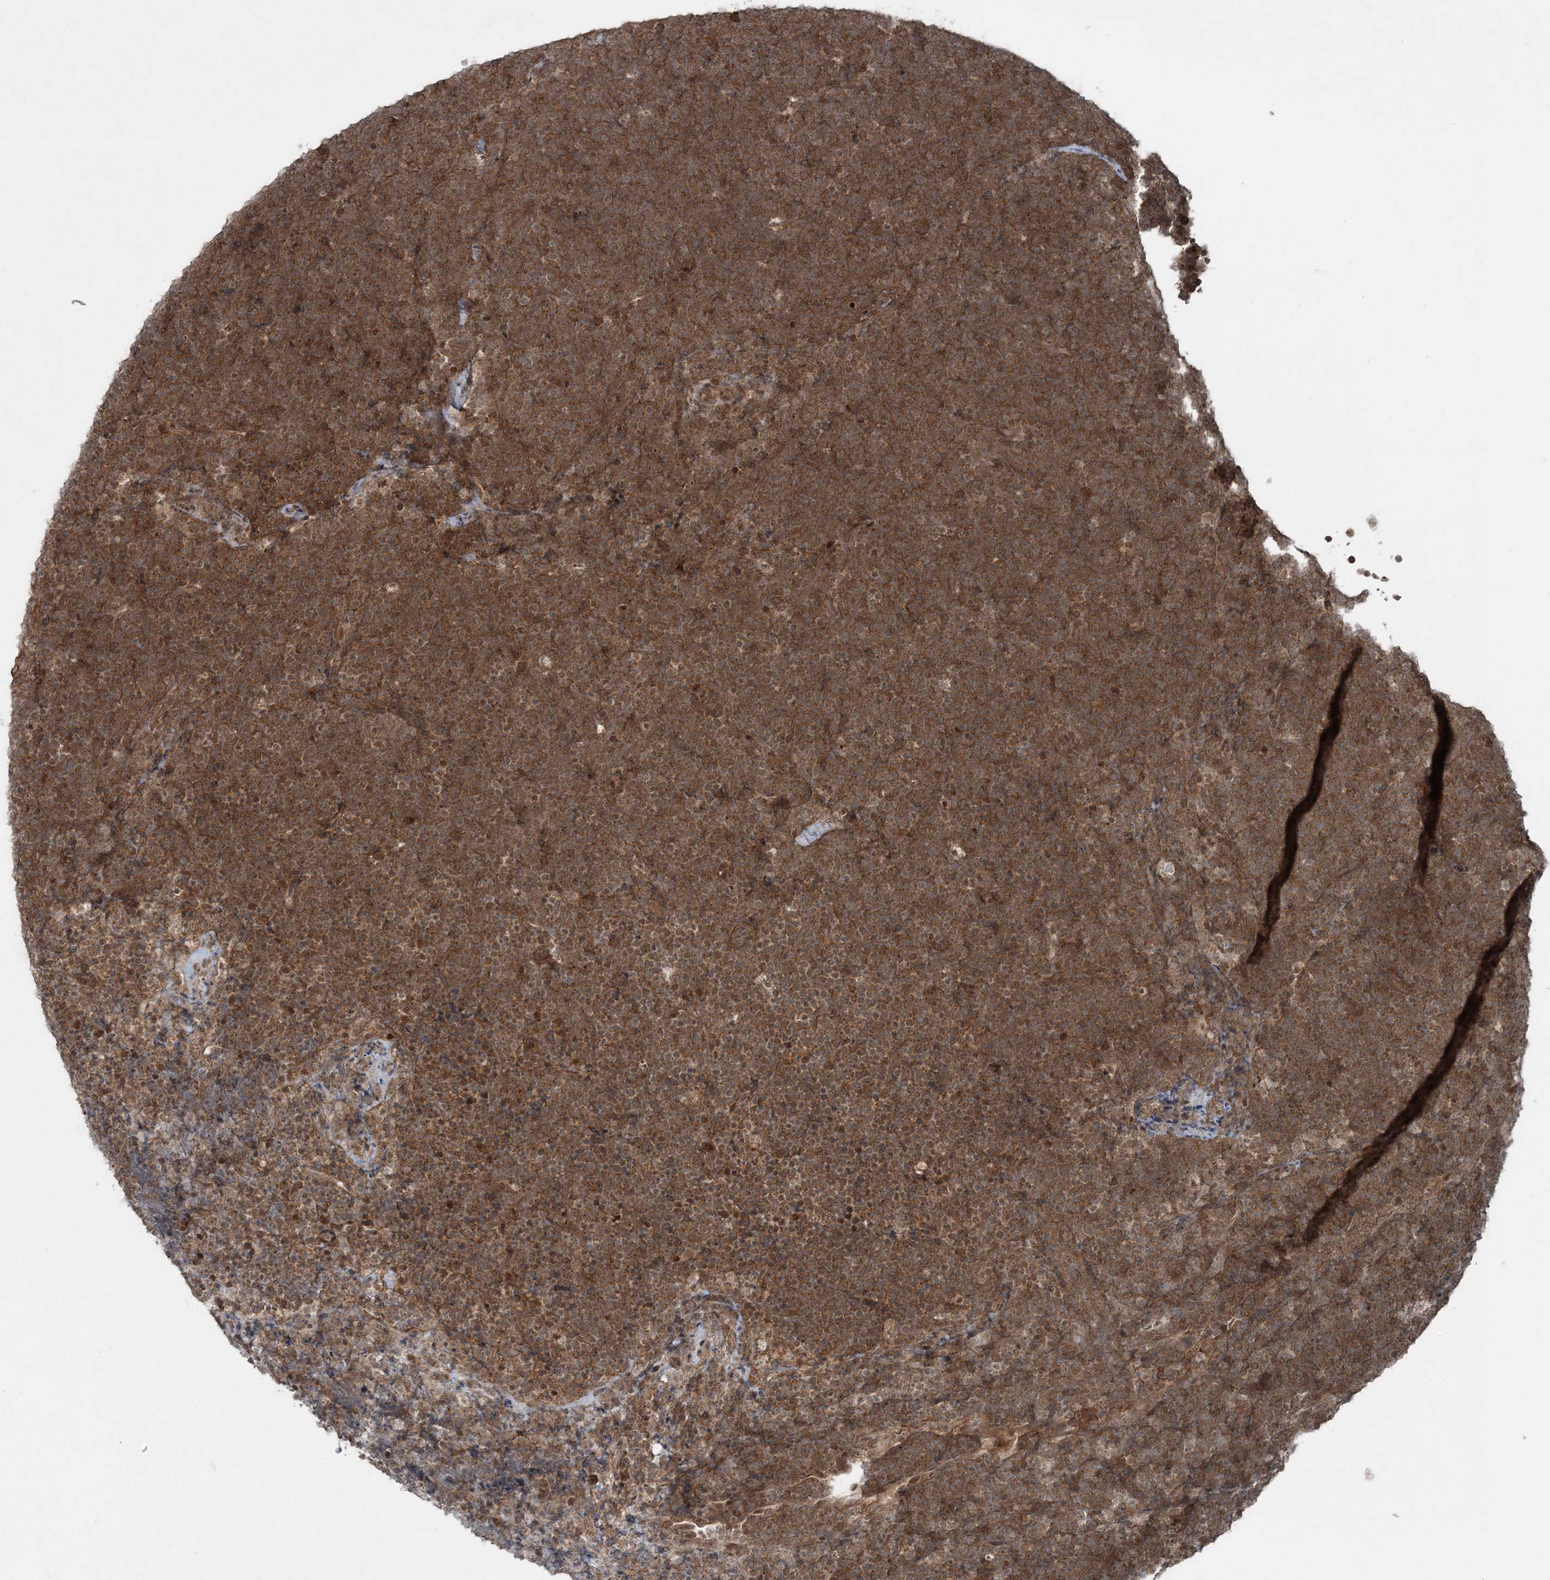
{"staining": {"intensity": "moderate", "quantity": ">75%", "location": "cytoplasmic/membranous"}, "tissue": "lymphoma", "cell_type": "Tumor cells", "image_type": "cancer", "snomed": [{"axis": "morphology", "description": "Malignant lymphoma, non-Hodgkin's type, High grade"}, {"axis": "topography", "description": "Lymph node"}], "caption": "A photomicrograph of human lymphoma stained for a protein exhibits moderate cytoplasmic/membranous brown staining in tumor cells.", "gene": "FBXL17", "patient": {"sex": "male", "age": 13}}